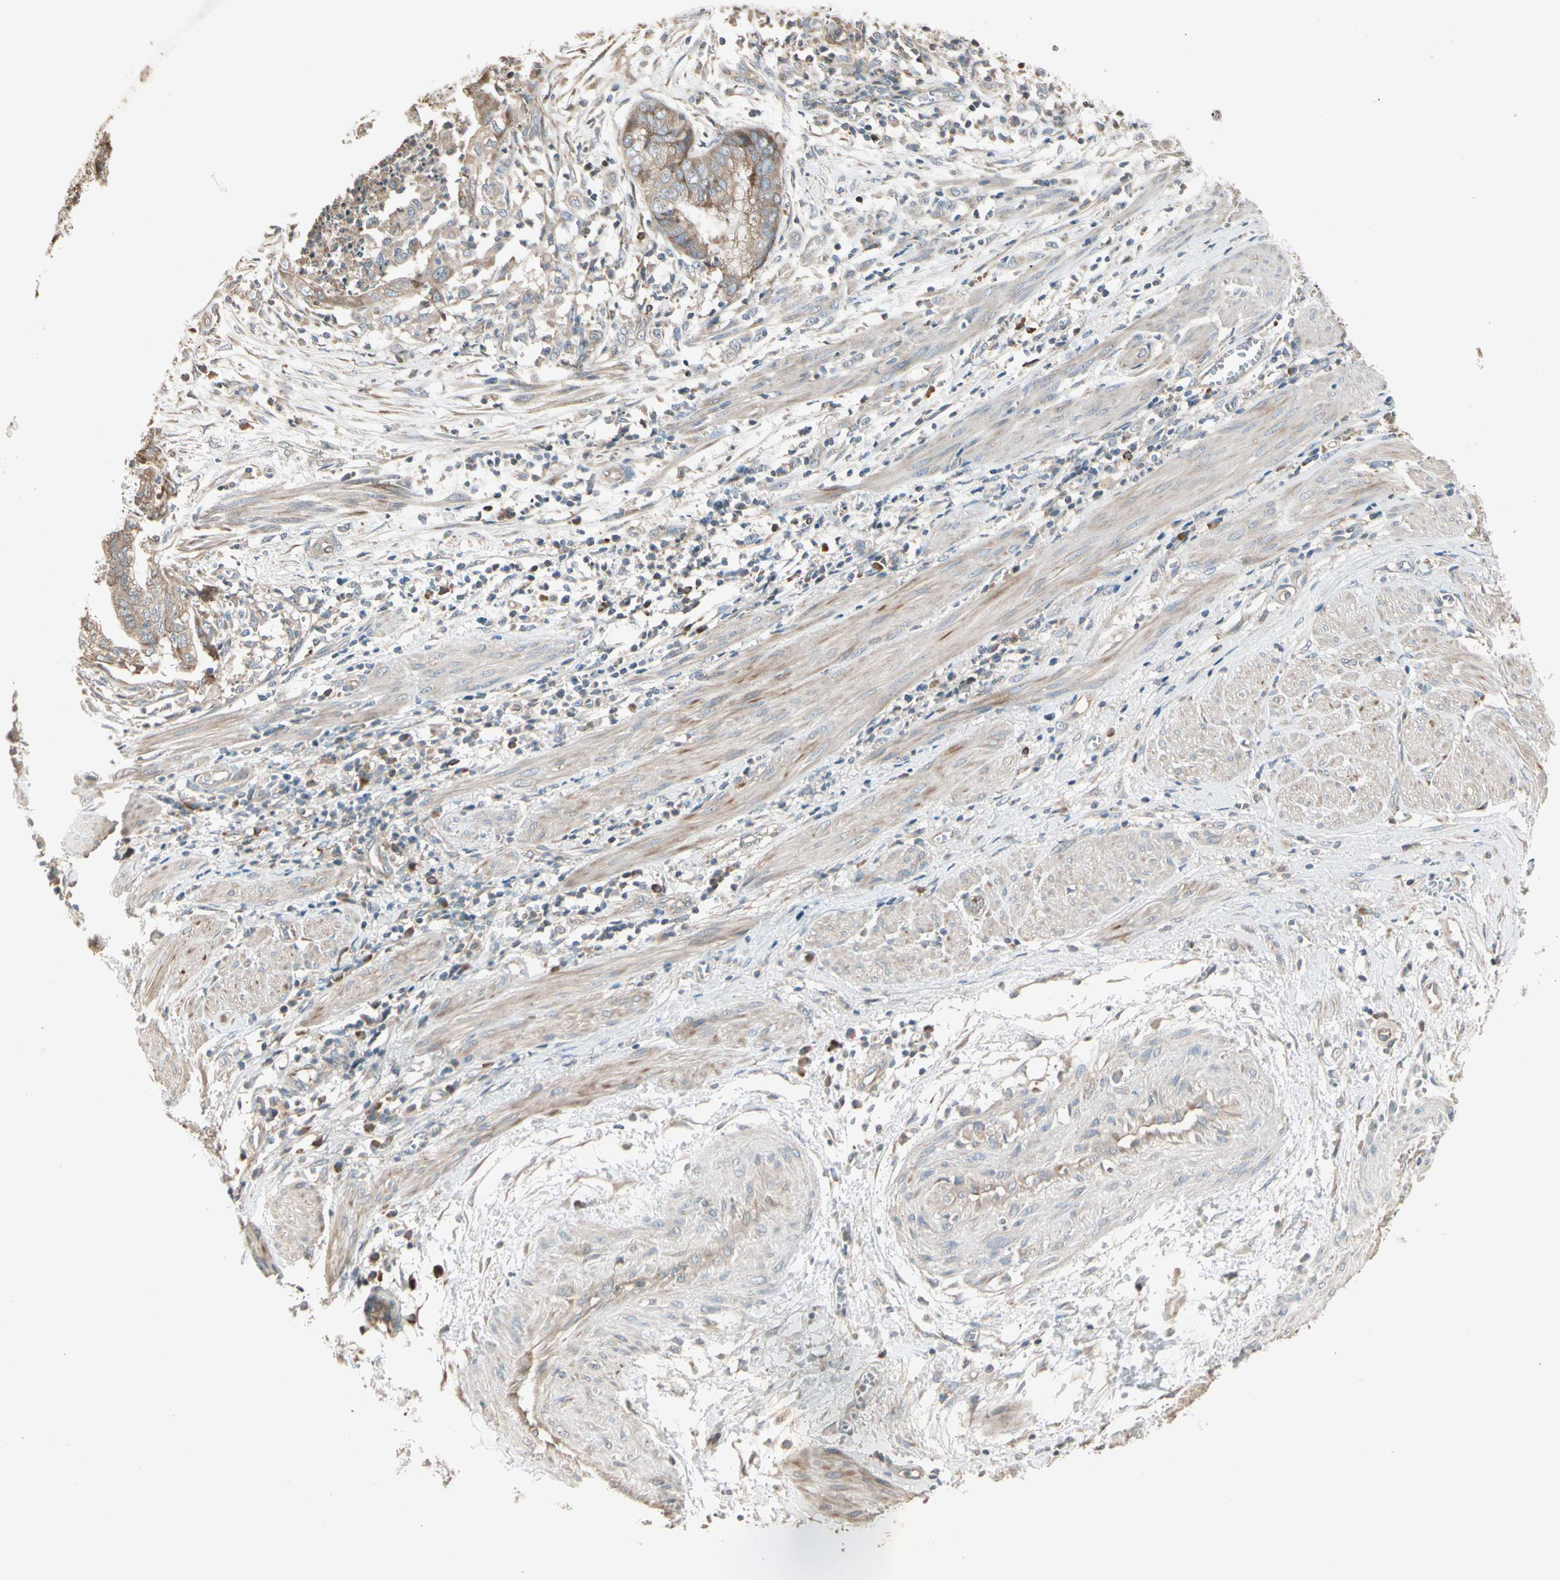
{"staining": {"intensity": "moderate", "quantity": "25%-75%", "location": "cytoplasmic/membranous"}, "tissue": "endometrial cancer", "cell_type": "Tumor cells", "image_type": "cancer", "snomed": [{"axis": "morphology", "description": "Necrosis, NOS"}, {"axis": "morphology", "description": "Adenocarcinoma, NOS"}, {"axis": "topography", "description": "Endometrium"}], "caption": "Protein staining of endometrial adenocarcinoma tissue reveals moderate cytoplasmic/membranous expression in approximately 25%-75% of tumor cells.", "gene": "TNFRSF21", "patient": {"sex": "female", "age": 79}}